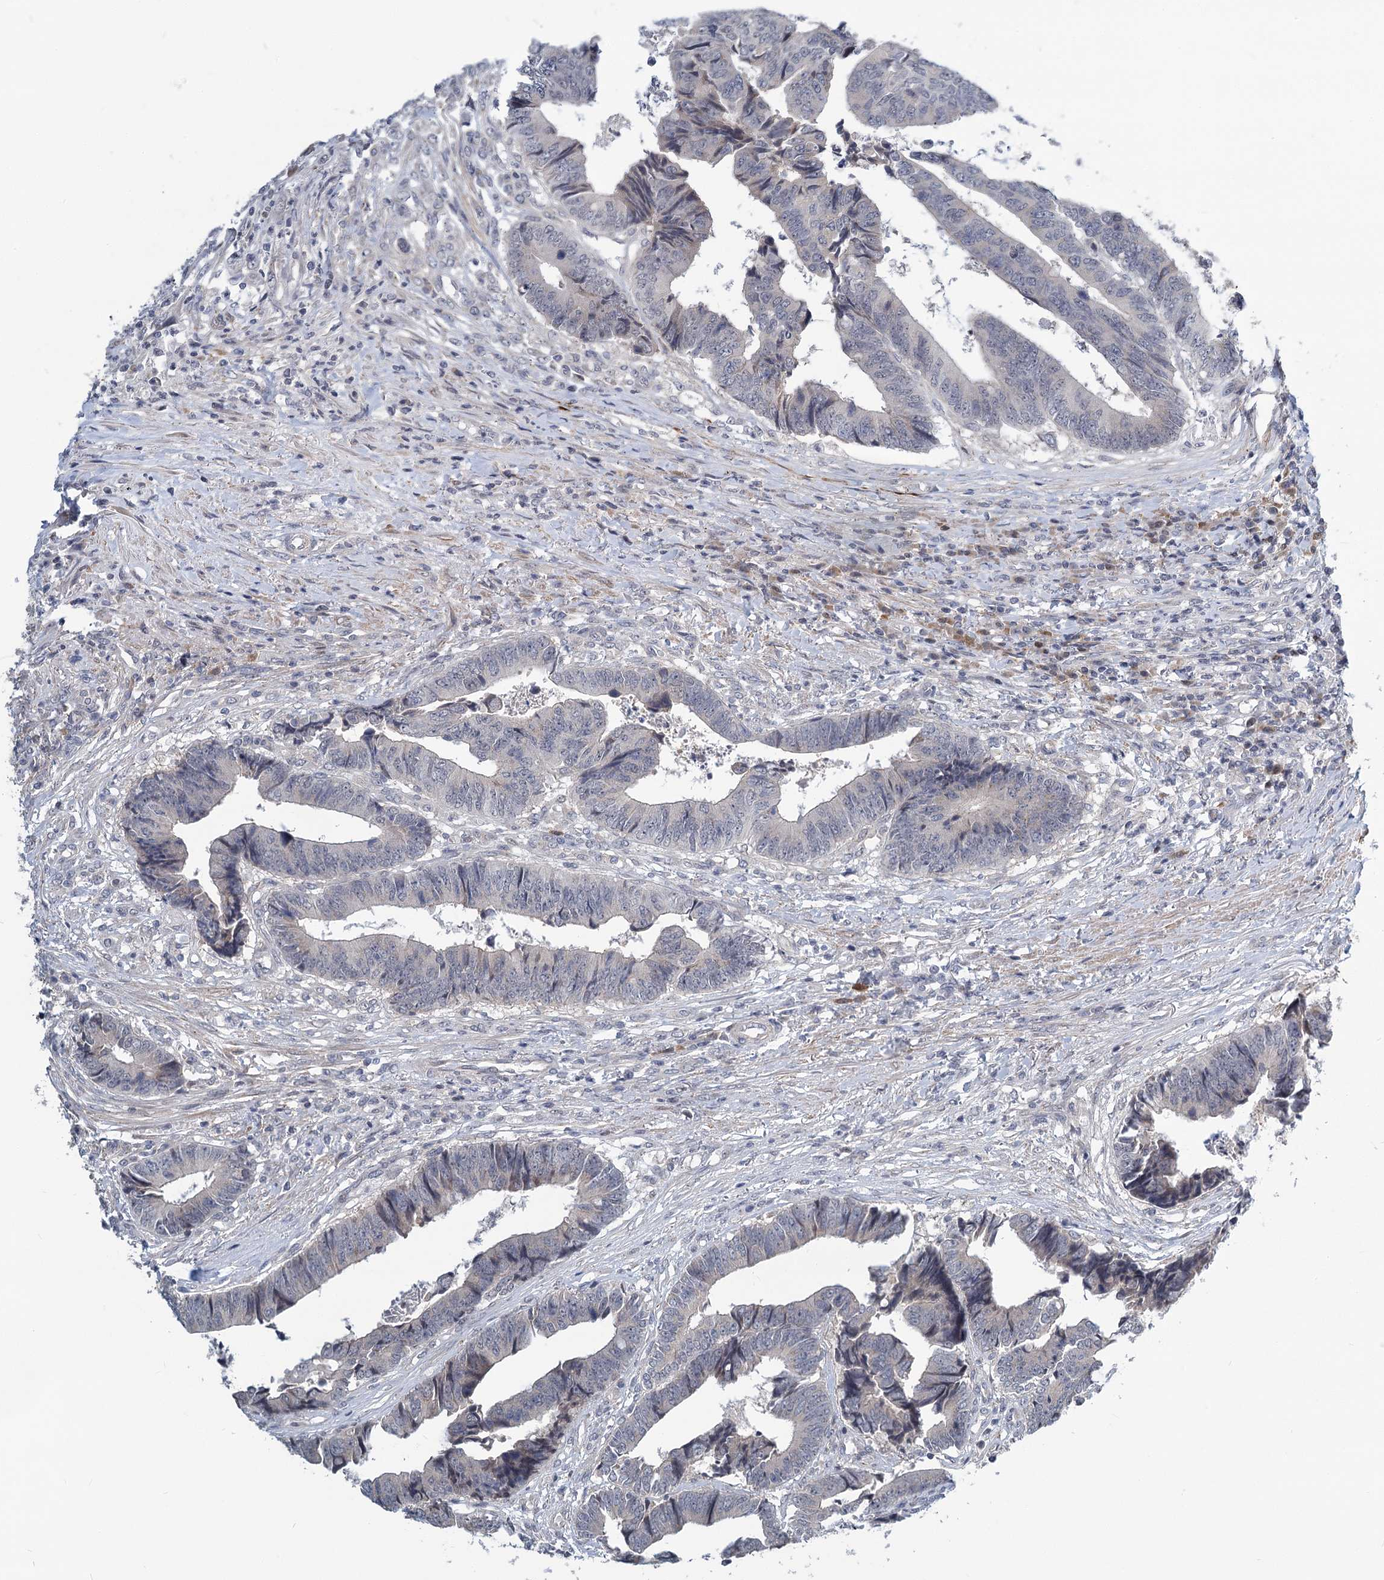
{"staining": {"intensity": "negative", "quantity": "none", "location": "none"}, "tissue": "colorectal cancer", "cell_type": "Tumor cells", "image_type": "cancer", "snomed": [{"axis": "morphology", "description": "Adenocarcinoma, NOS"}, {"axis": "topography", "description": "Rectum"}], "caption": "Human adenocarcinoma (colorectal) stained for a protein using immunohistochemistry (IHC) shows no positivity in tumor cells.", "gene": "STAP1", "patient": {"sex": "male", "age": 84}}